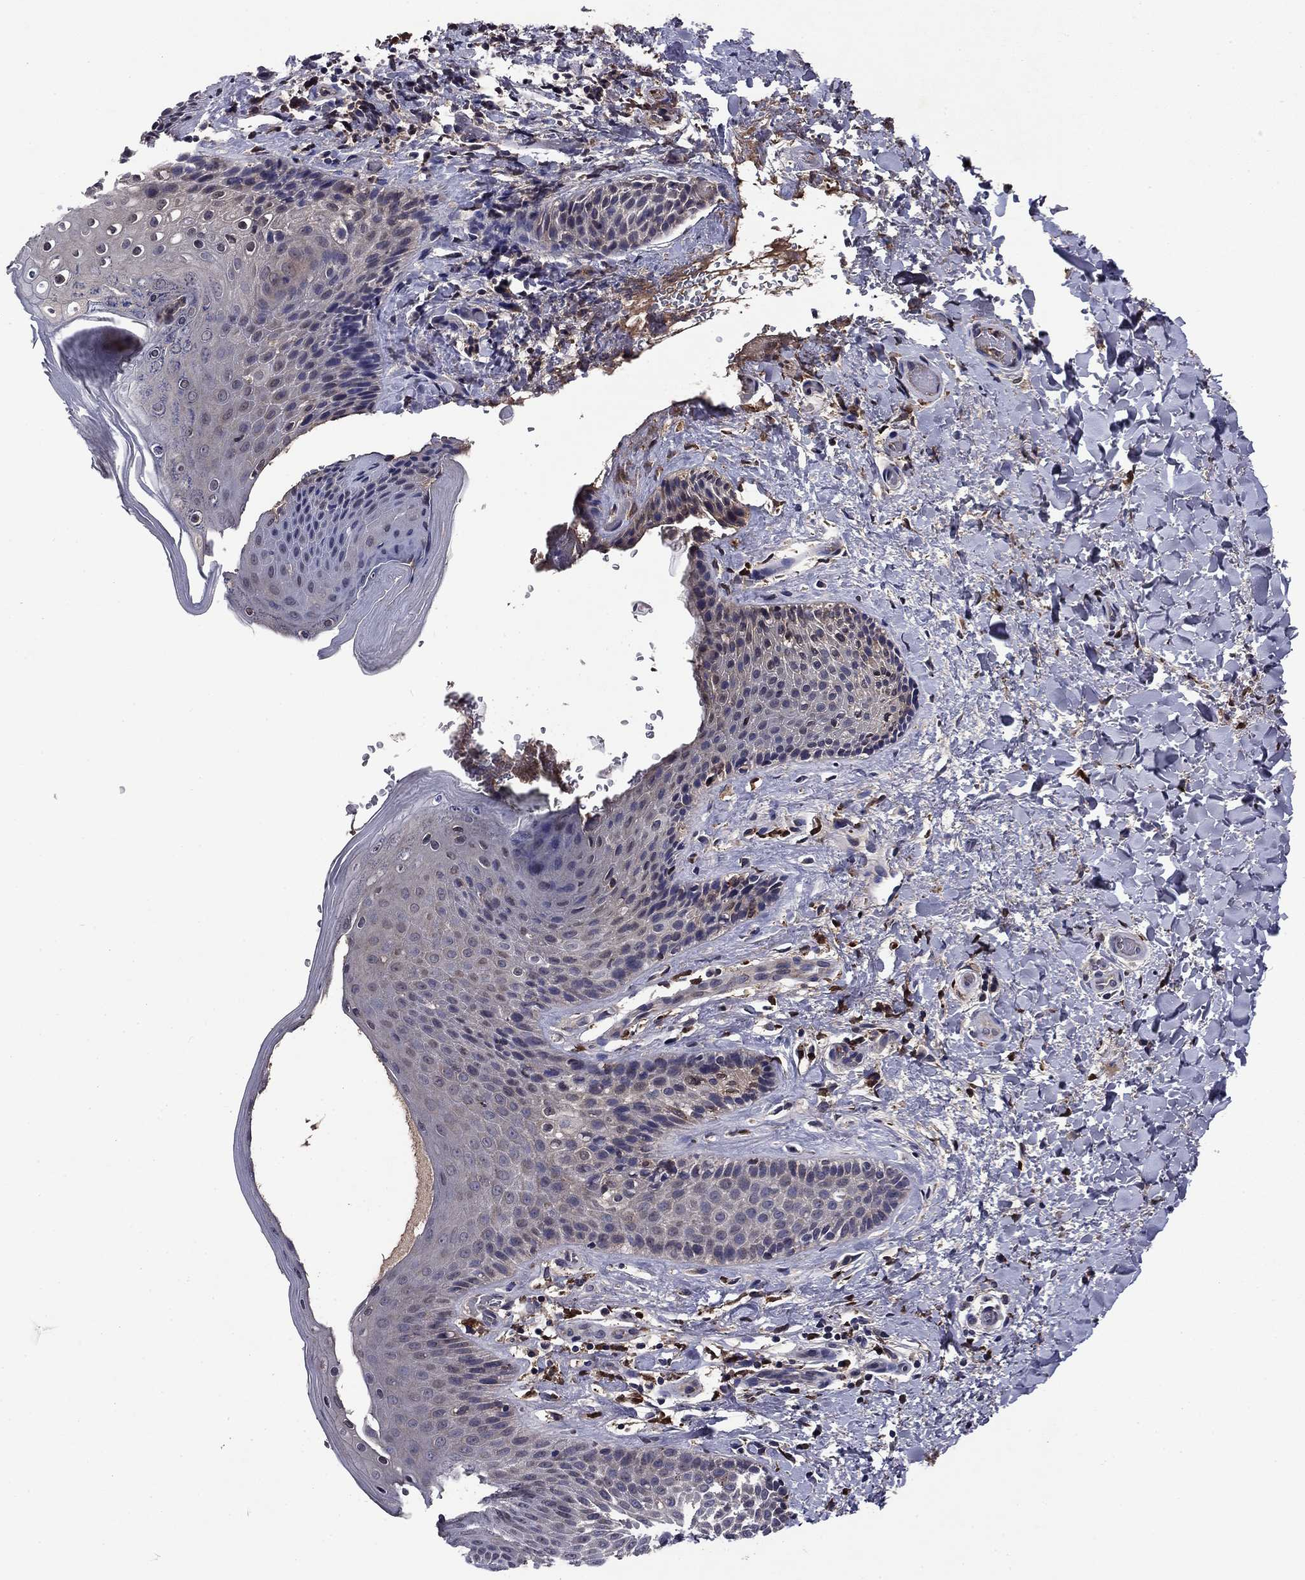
{"staining": {"intensity": "negative", "quantity": "none", "location": "none"}, "tissue": "skin", "cell_type": "Epidermal cells", "image_type": "normal", "snomed": [{"axis": "morphology", "description": "Normal tissue, NOS"}, {"axis": "topography", "description": "Anal"}], "caption": "Immunohistochemistry (IHC) of benign human skin reveals no expression in epidermal cells.", "gene": "PROS1", "patient": {"sex": "male", "age": 36}}